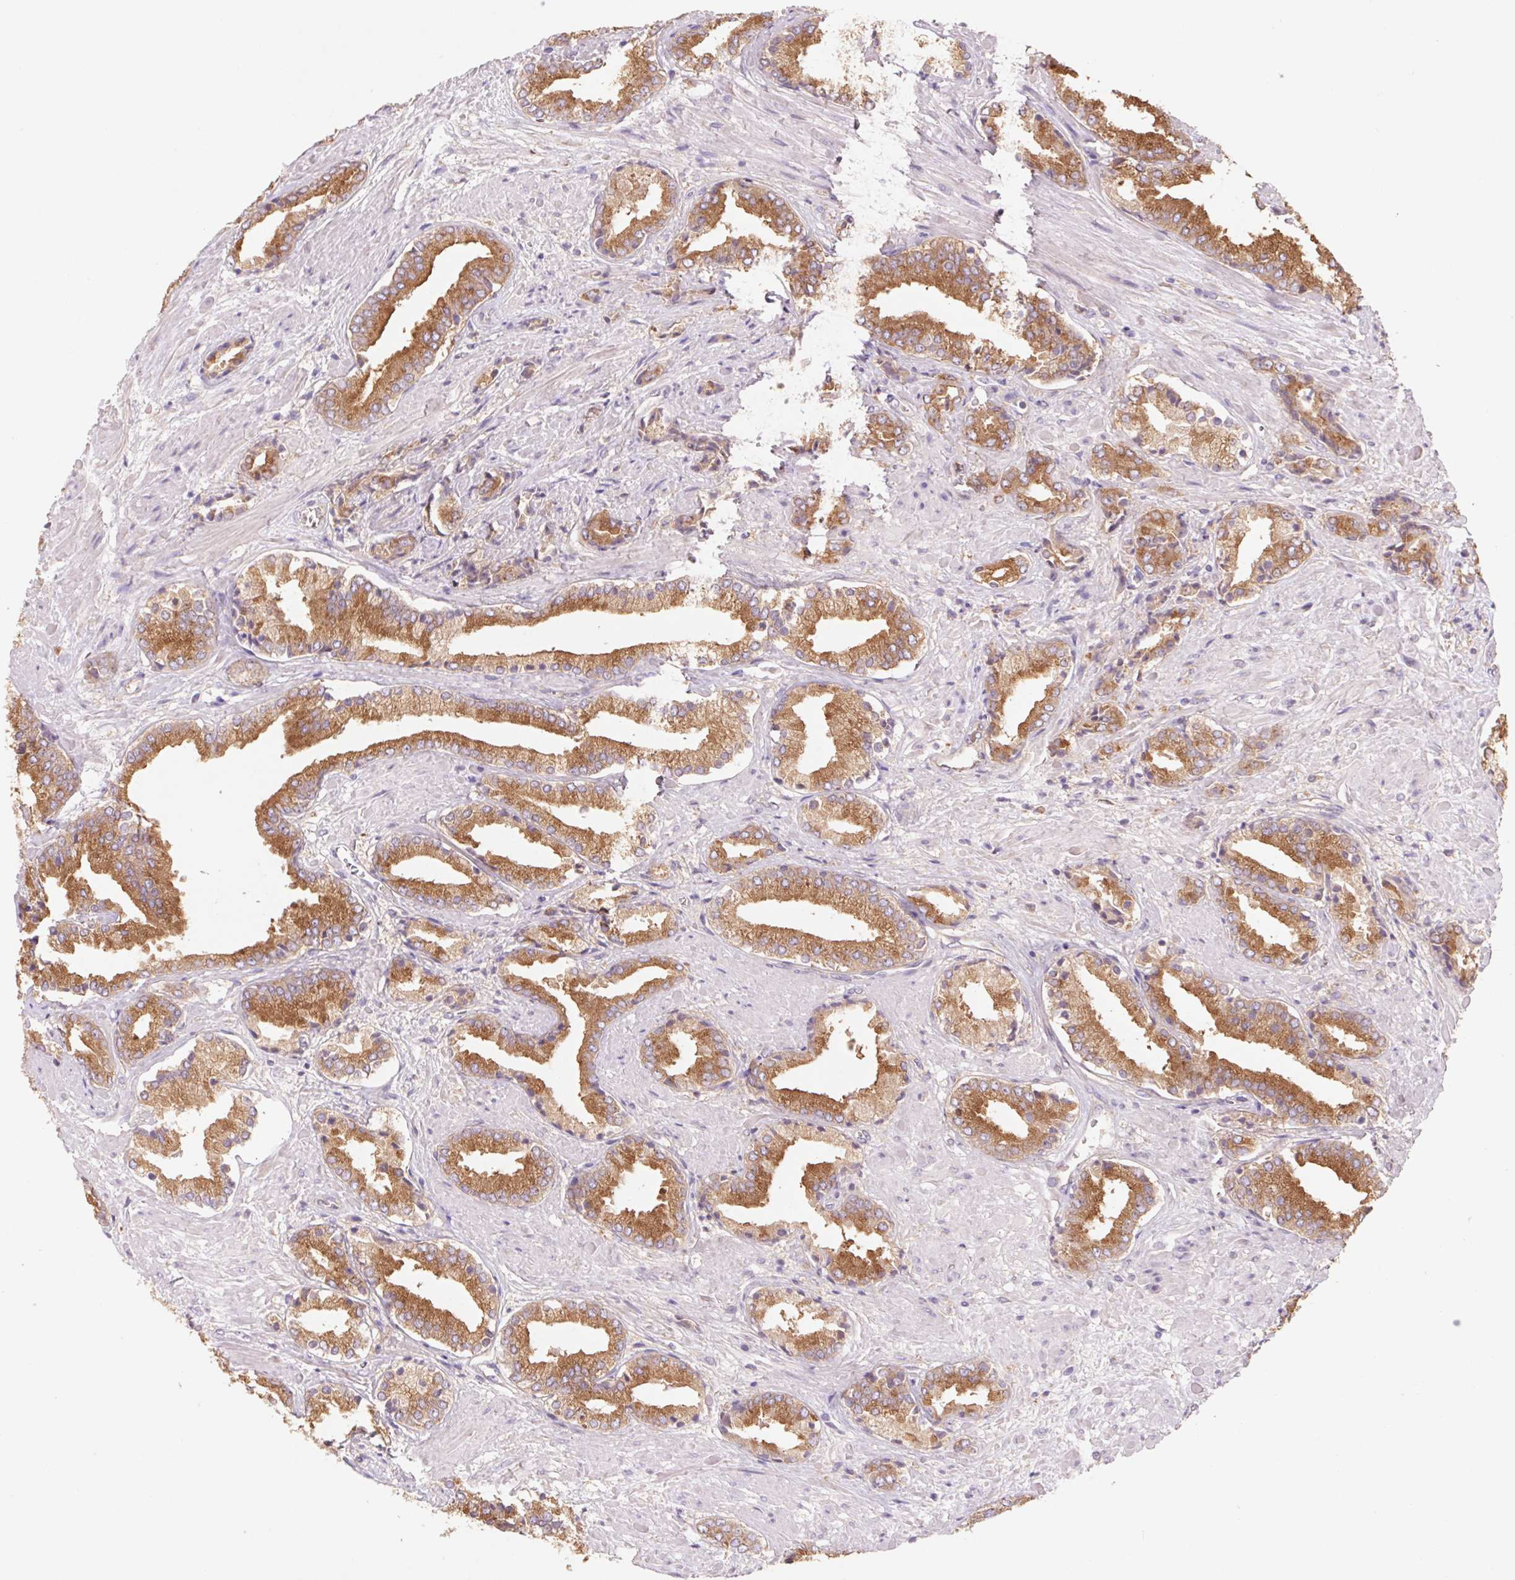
{"staining": {"intensity": "moderate", "quantity": ">75%", "location": "cytoplasmic/membranous"}, "tissue": "prostate cancer", "cell_type": "Tumor cells", "image_type": "cancer", "snomed": [{"axis": "morphology", "description": "Adenocarcinoma, High grade"}, {"axis": "topography", "description": "Prostate"}], "caption": "IHC micrograph of human prostate adenocarcinoma (high-grade) stained for a protein (brown), which reveals medium levels of moderate cytoplasmic/membranous positivity in about >75% of tumor cells.", "gene": "RAB1A", "patient": {"sex": "male", "age": 56}}